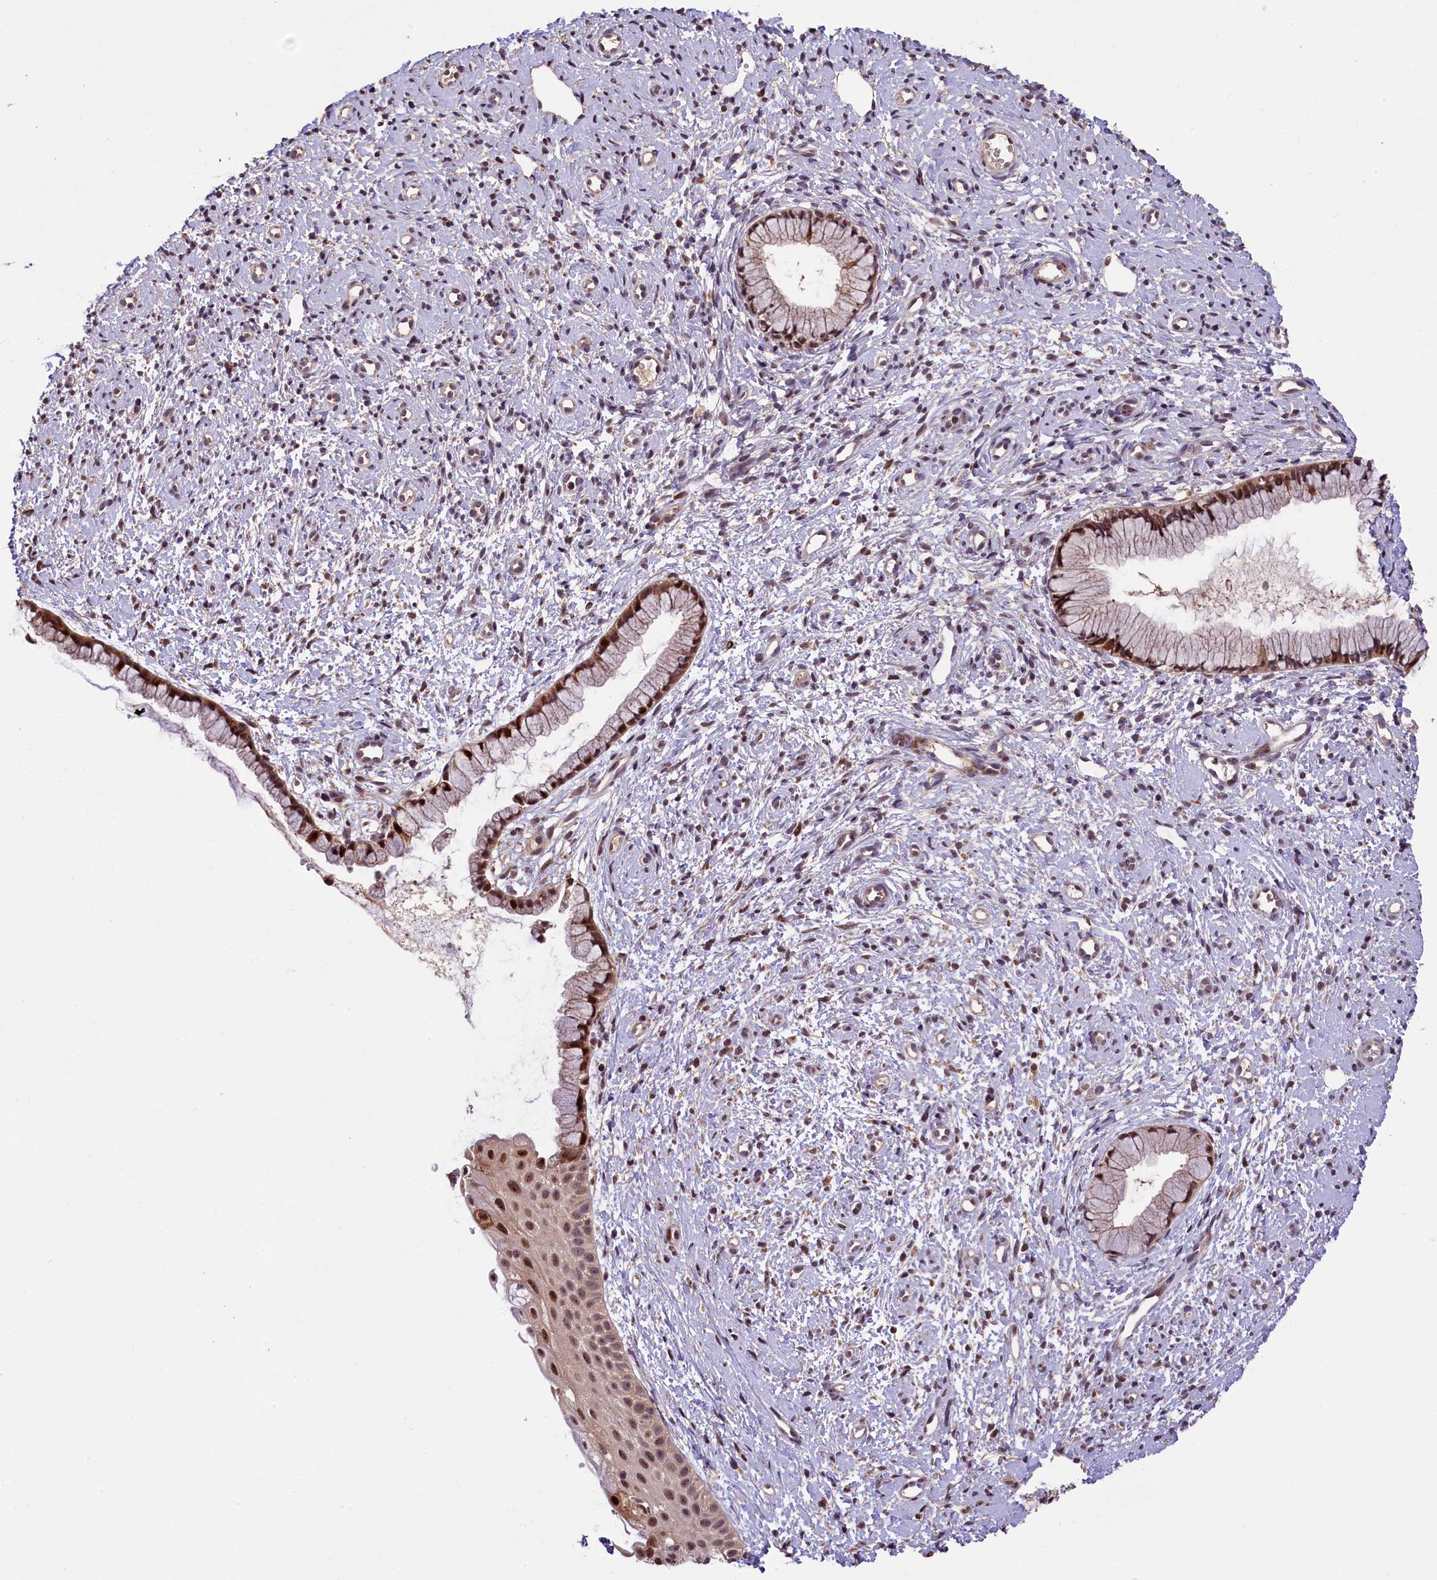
{"staining": {"intensity": "moderate", "quantity": ">75%", "location": "cytoplasmic/membranous,nuclear"}, "tissue": "cervix", "cell_type": "Glandular cells", "image_type": "normal", "snomed": [{"axis": "morphology", "description": "Normal tissue, NOS"}, {"axis": "topography", "description": "Cervix"}], "caption": "Immunohistochemical staining of unremarkable human cervix exhibits >75% levels of moderate cytoplasmic/membranous,nuclear protein positivity in approximately >75% of glandular cells. (DAB (3,3'-diaminobenzidine) IHC with brightfield microscopy, high magnification).", "gene": "PHAF1", "patient": {"sex": "female", "age": 57}}